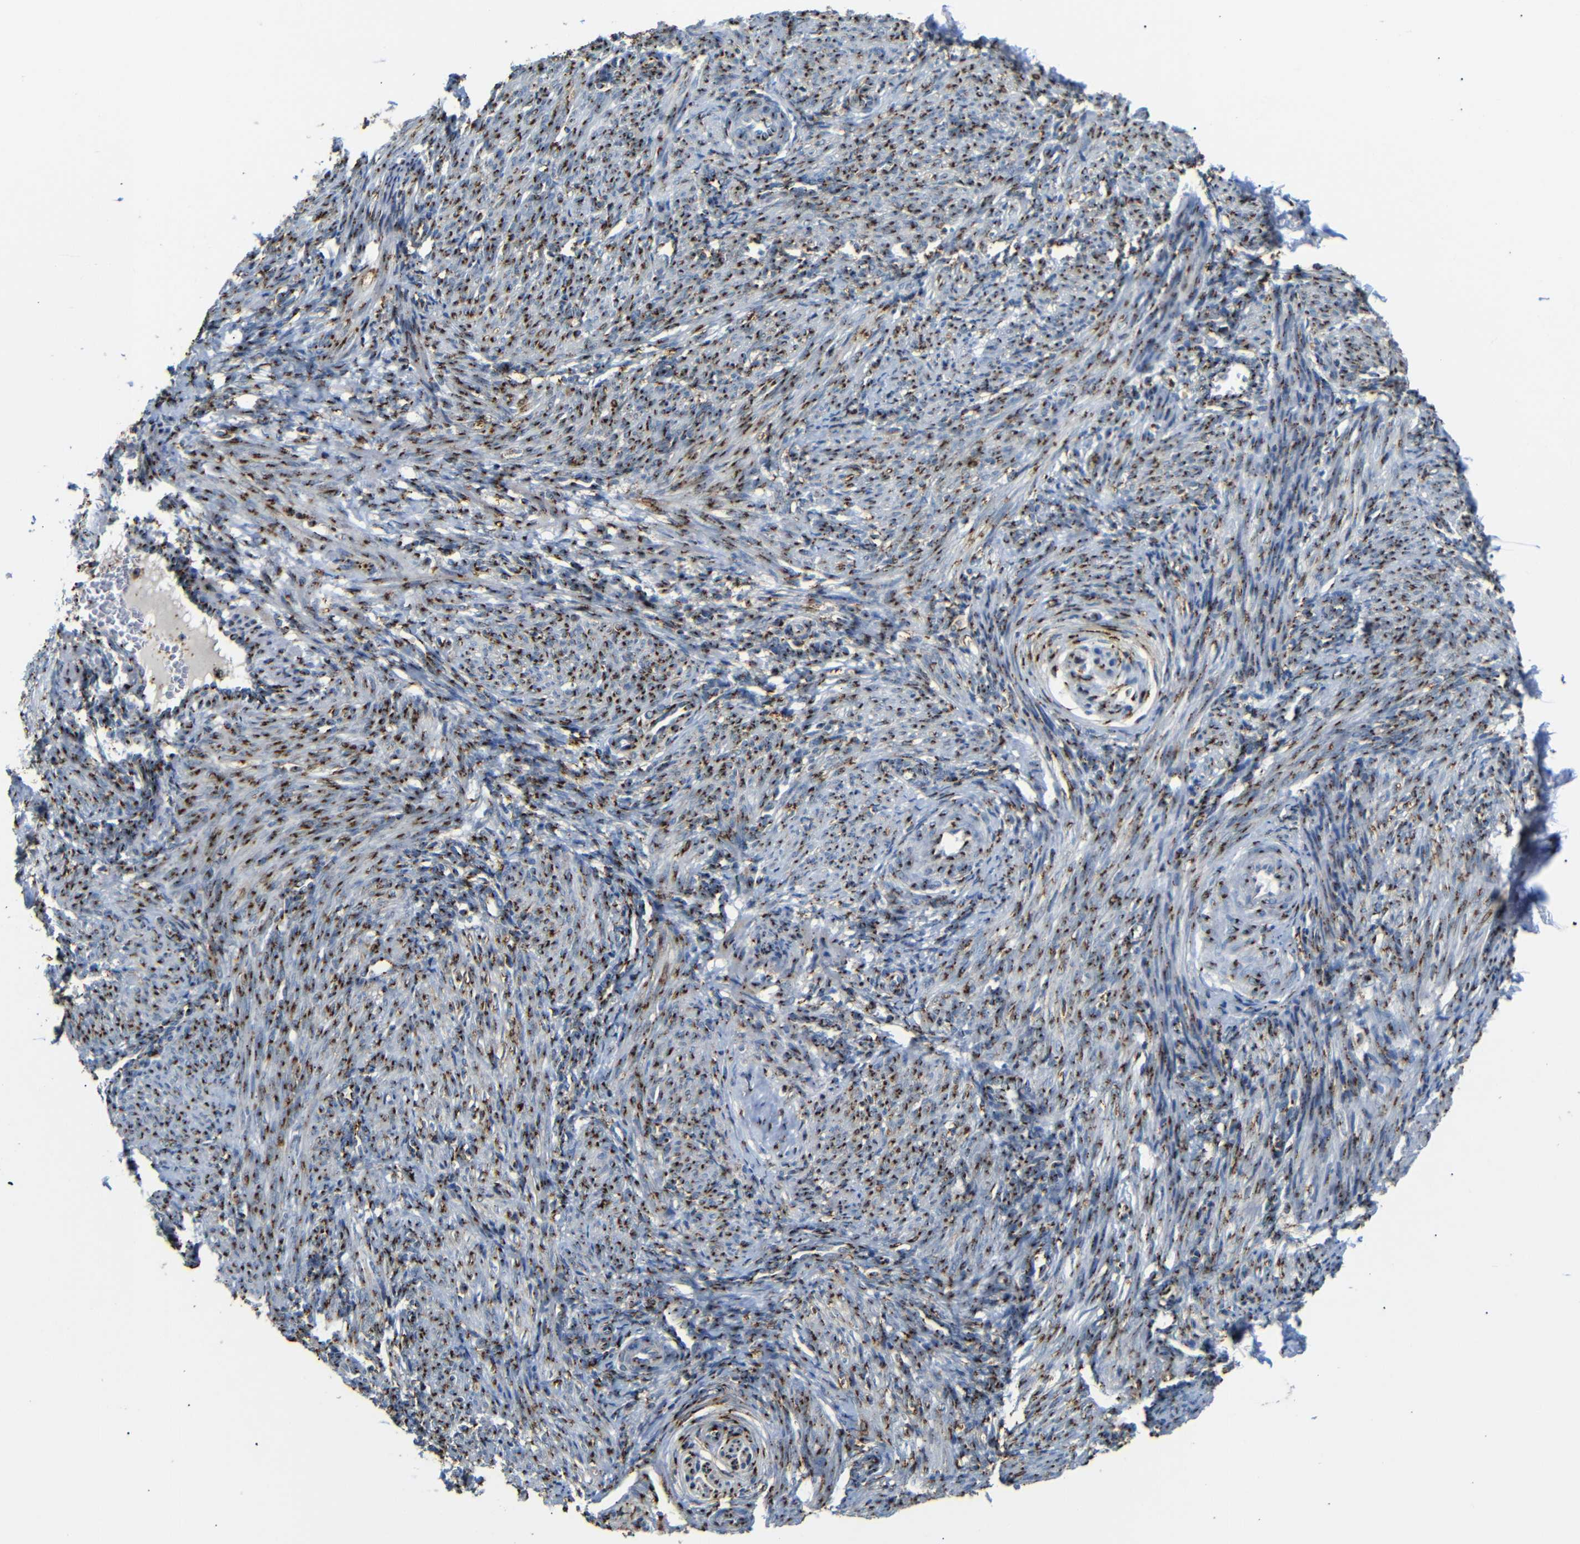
{"staining": {"intensity": "strong", "quantity": ">75%", "location": "cytoplasmic/membranous"}, "tissue": "smooth muscle", "cell_type": "Smooth muscle cells", "image_type": "normal", "snomed": [{"axis": "morphology", "description": "Normal tissue, NOS"}, {"axis": "topography", "description": "Endometrium"}], "caption": "This histopathology image reveals immunohistochemistry staining of unremarkable human smooth muscle, with high strong cytoplasmic/membranous expression in about >75% of smooth muscle cells.", "gene": "TGOLN2", "patient": {"sex": "female", "age": 33}}